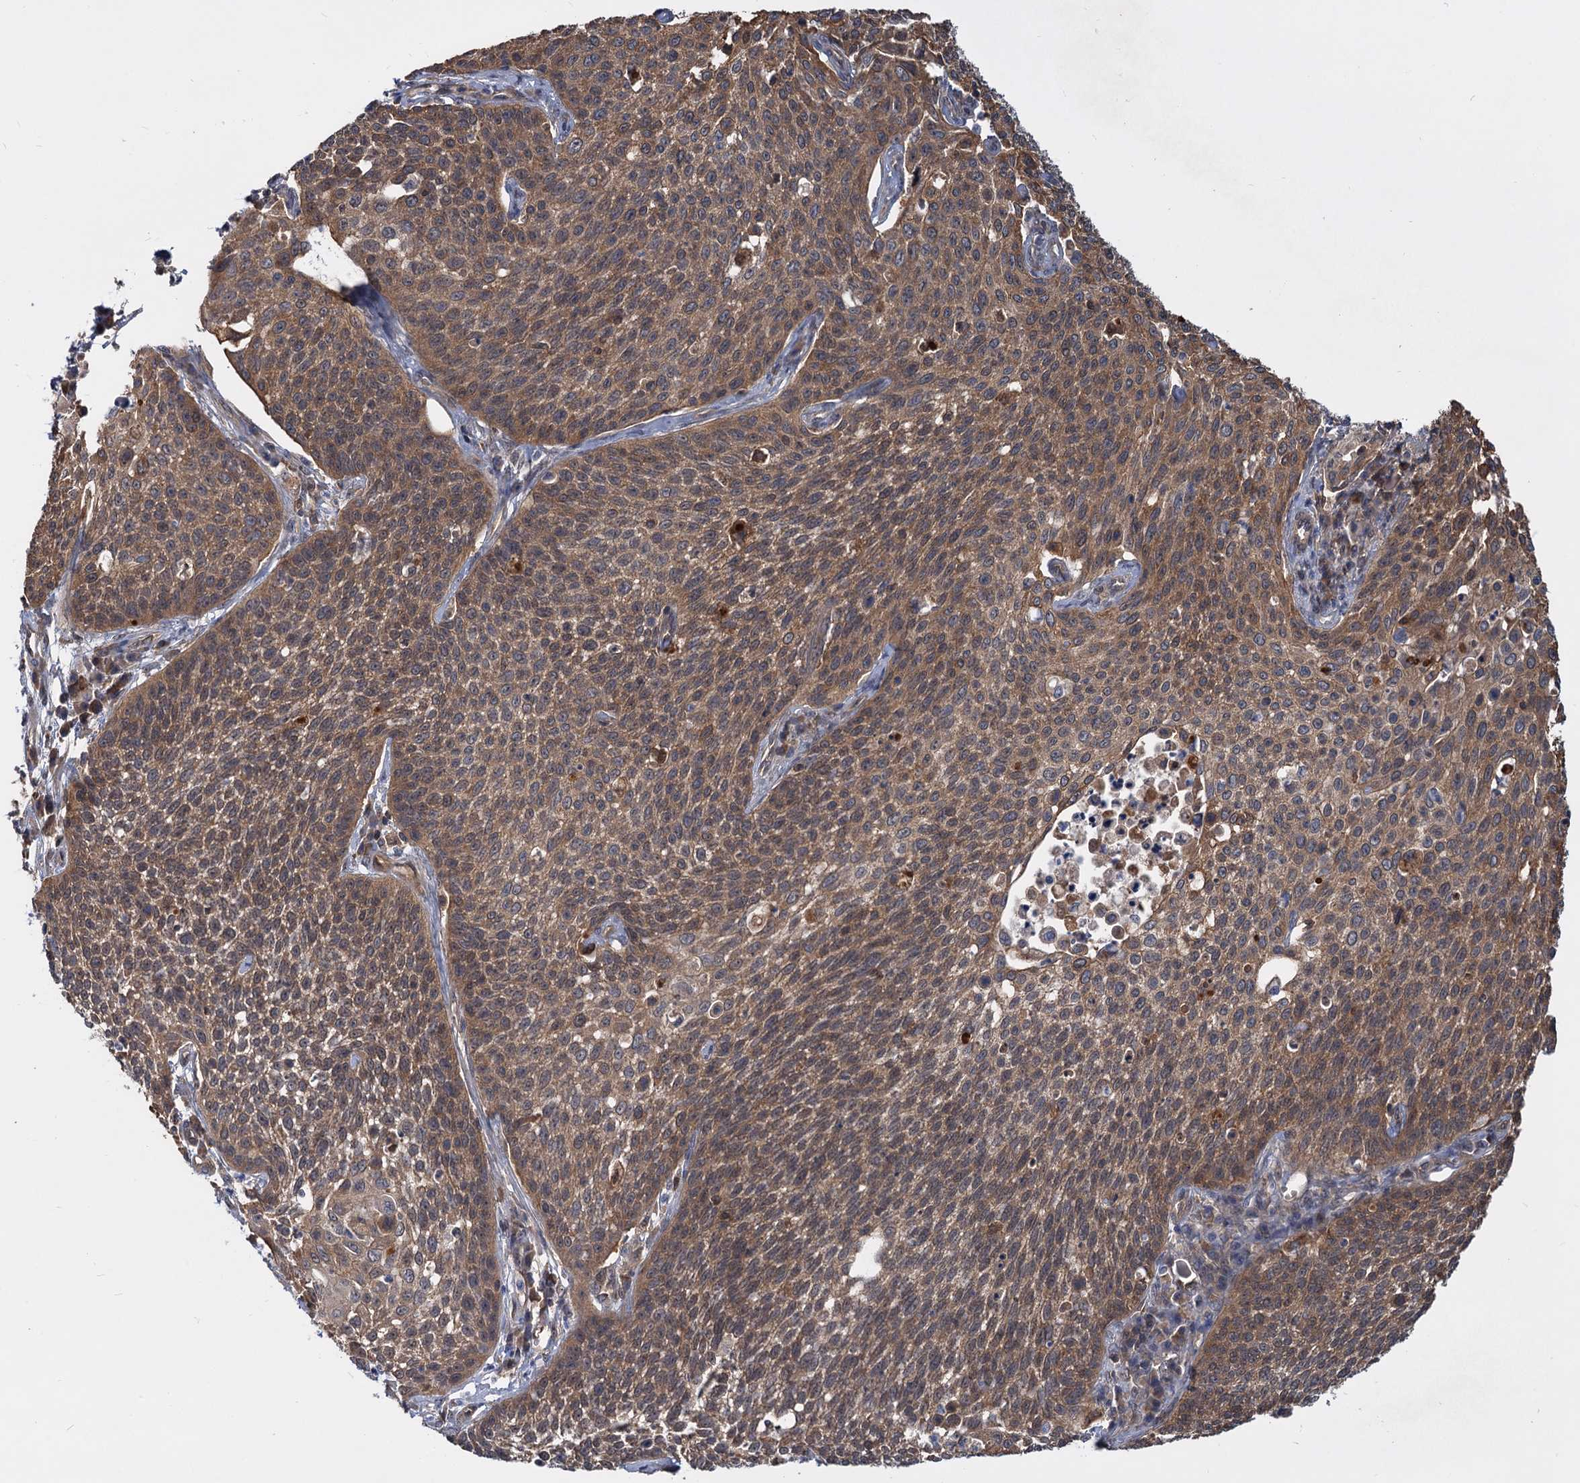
{"staining": {"intensity": "moderate", "quantity": ">75%", "location": "cytoplasmic/membranous"}, "tissue": "cervical cancer", "cell_type": "Tumor cells", "image_type": "cancer", "snomed": [{"axis": "morphology", "description": "Squamous cell carcinoma, NOS"}, {"axis": "topography", "description": "Cervix"}], "caption": "Tumor cells reveal medium levels of moderate cytoplasmic/membranous staining in about >75% of cells in squamous cell carcinoma (cervical).", "gene": "SNX15", "patient": {"sex": "female", "age": 34}}